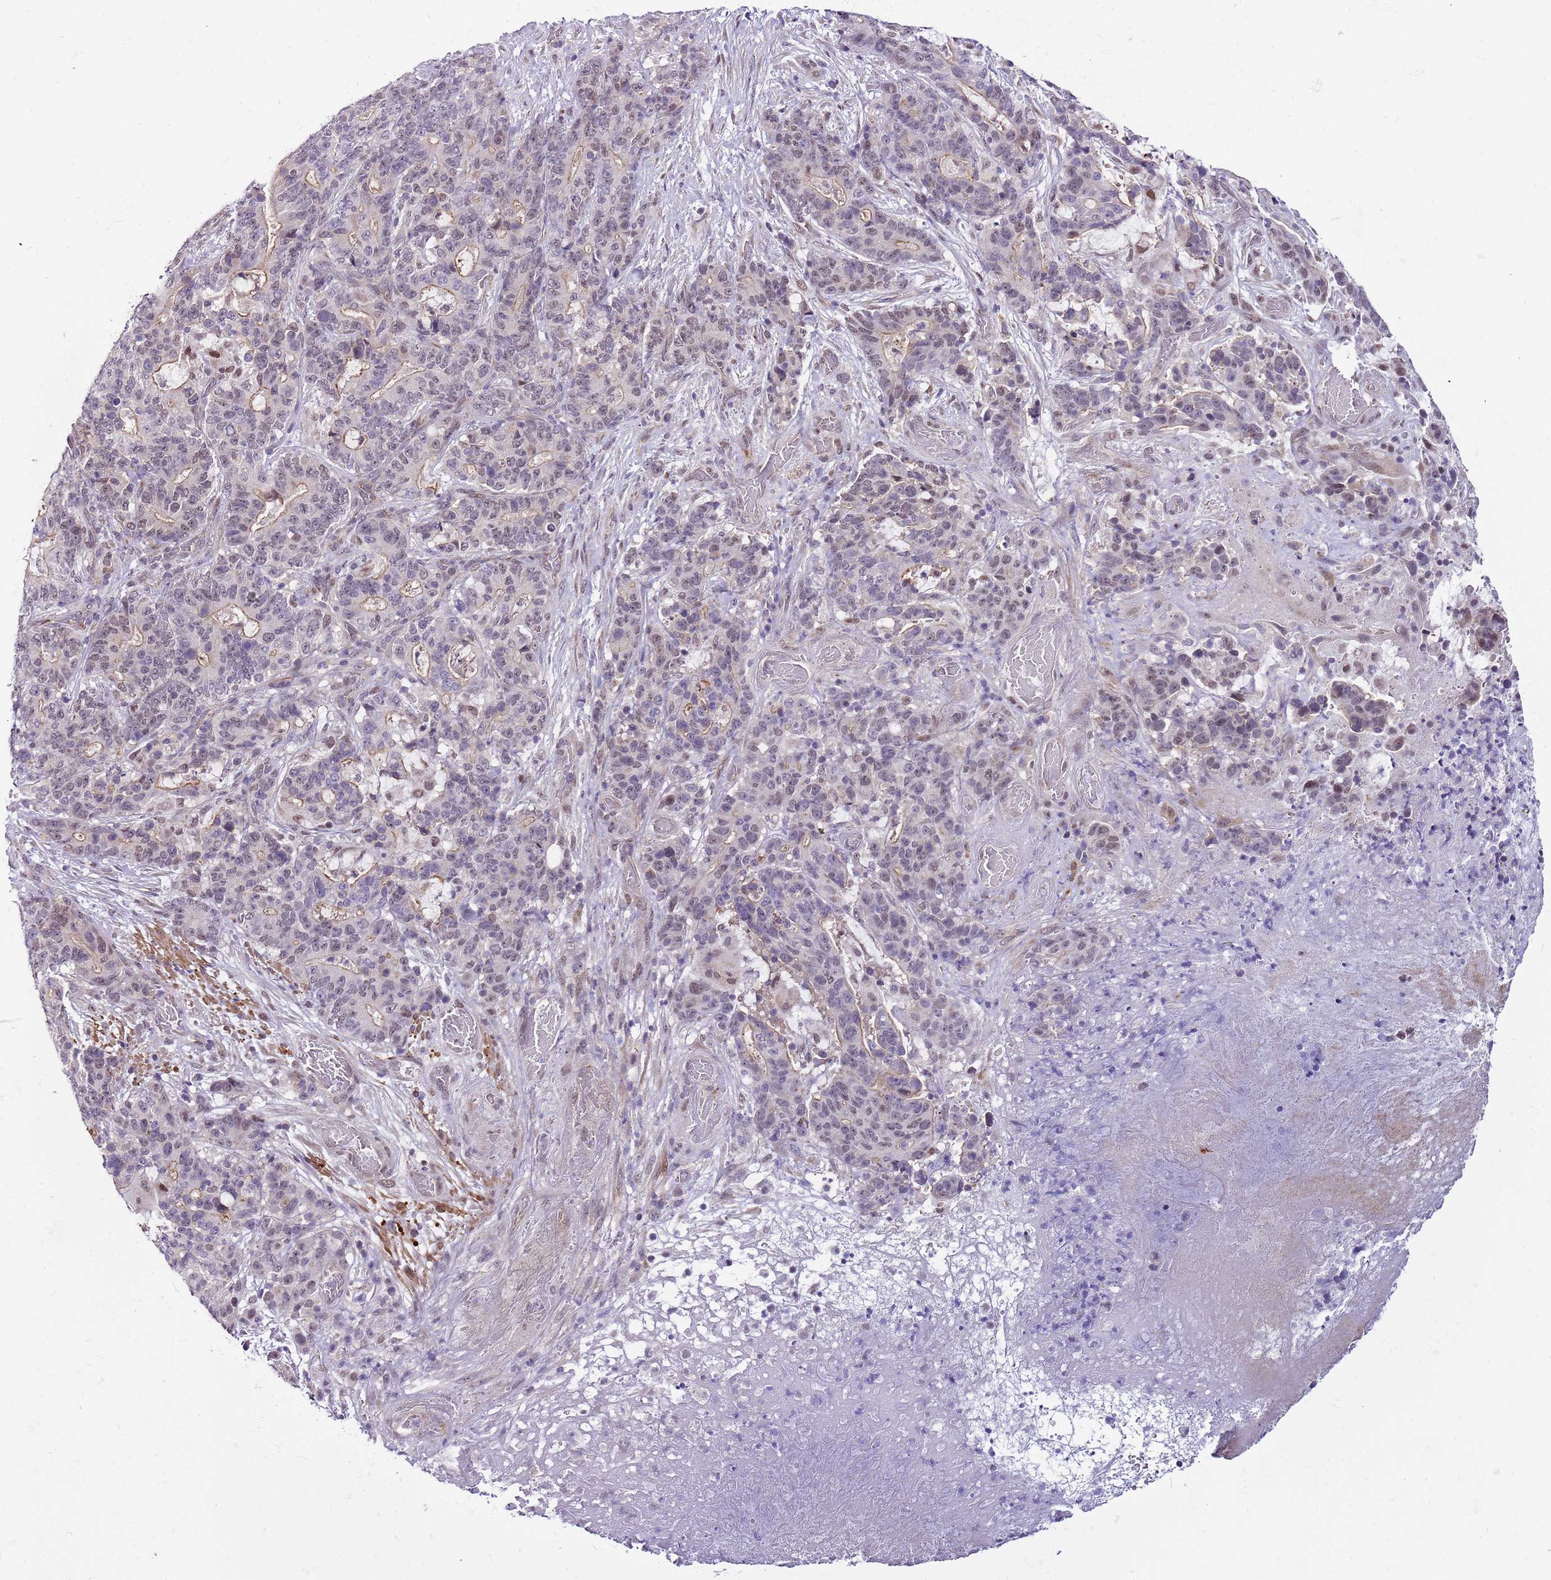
{"staining": {"intensity": "weak", "quantity": "<25%", "location": "nuclear"}, "tissue": "stomach cancer", "cell_type": "Tumor cells", "image_type": "cancer", "snomed": [{"axis": "morphology", "description": "Normal tissue, NOS"}, {"axis": "morphology", "description": "Adenocarcinoma, NOS"}, {"axis": "topography", "description": "Stomach"}], "caption": "Stomach cancer (adenocarcinoma) was stained to show a protein in brown. There is no significant expression in tumor cells. (DAB (3,3'-diaminobenzidine) immunohistochemistry (IHC), high magnification).", "gene": "POLE3", "patient": {"sex": "female", "age": 64}}